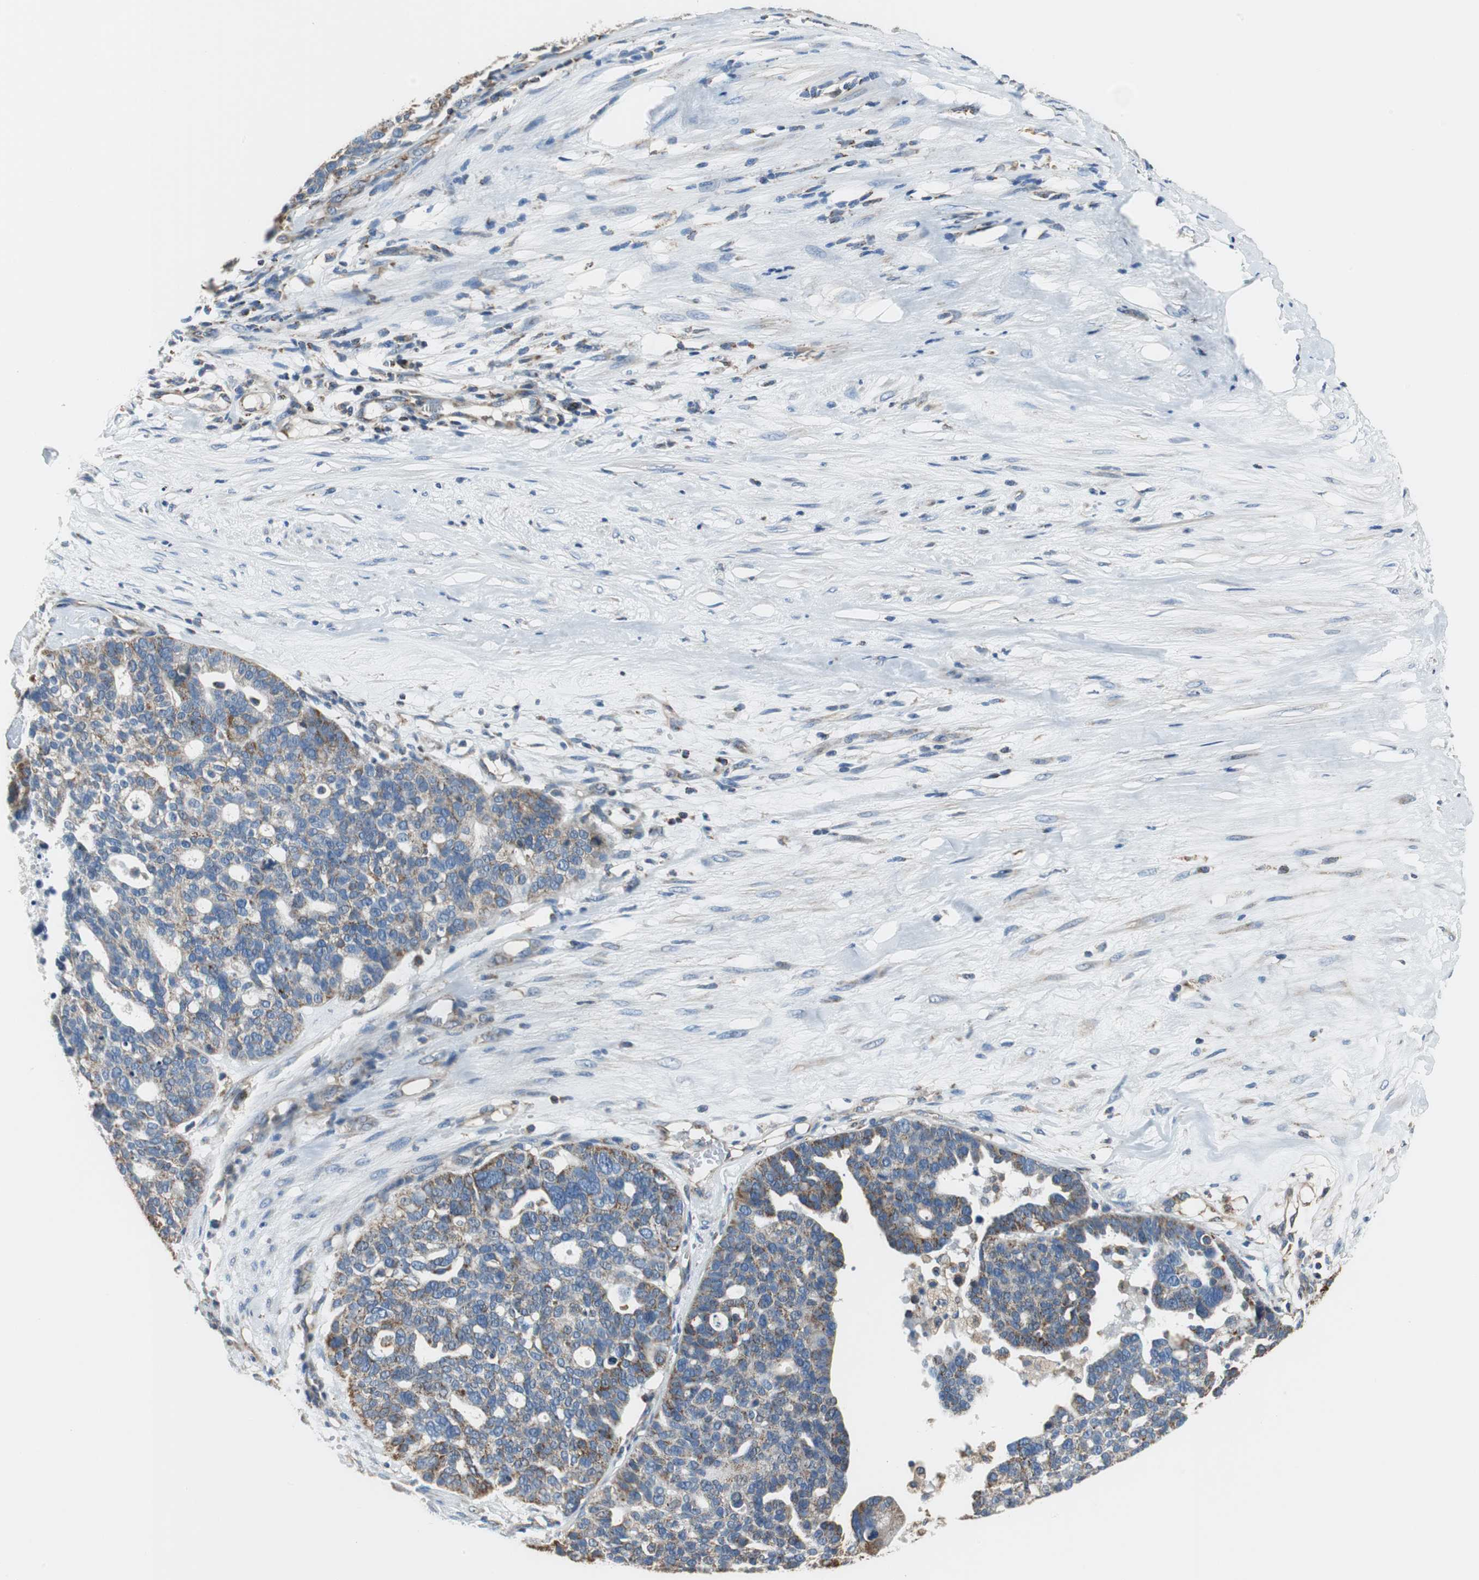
{"staining": {"intensity": "strong", "quantity": "25%-75%", "location": "cytoplasmic/membranous"}, "tissue": "ovarian cancer", "cell_type": "Tumor cells", "image_type": "cancer", "snomed": [{"axis": "morphology", "description": "Cystadenocarcinoma, serous, NOS"}, {"axis": "topography", "description": "Ovary"}], "caption": "Human ovarian serous cystadenocarcinoma stained for a protein (brown) displays strong cytoplasmic/membranous positive expression in approximately 25%-75% of tumor cells.", "gene": "GSTK1", "patient": {"sex": "female", "age": 59}}